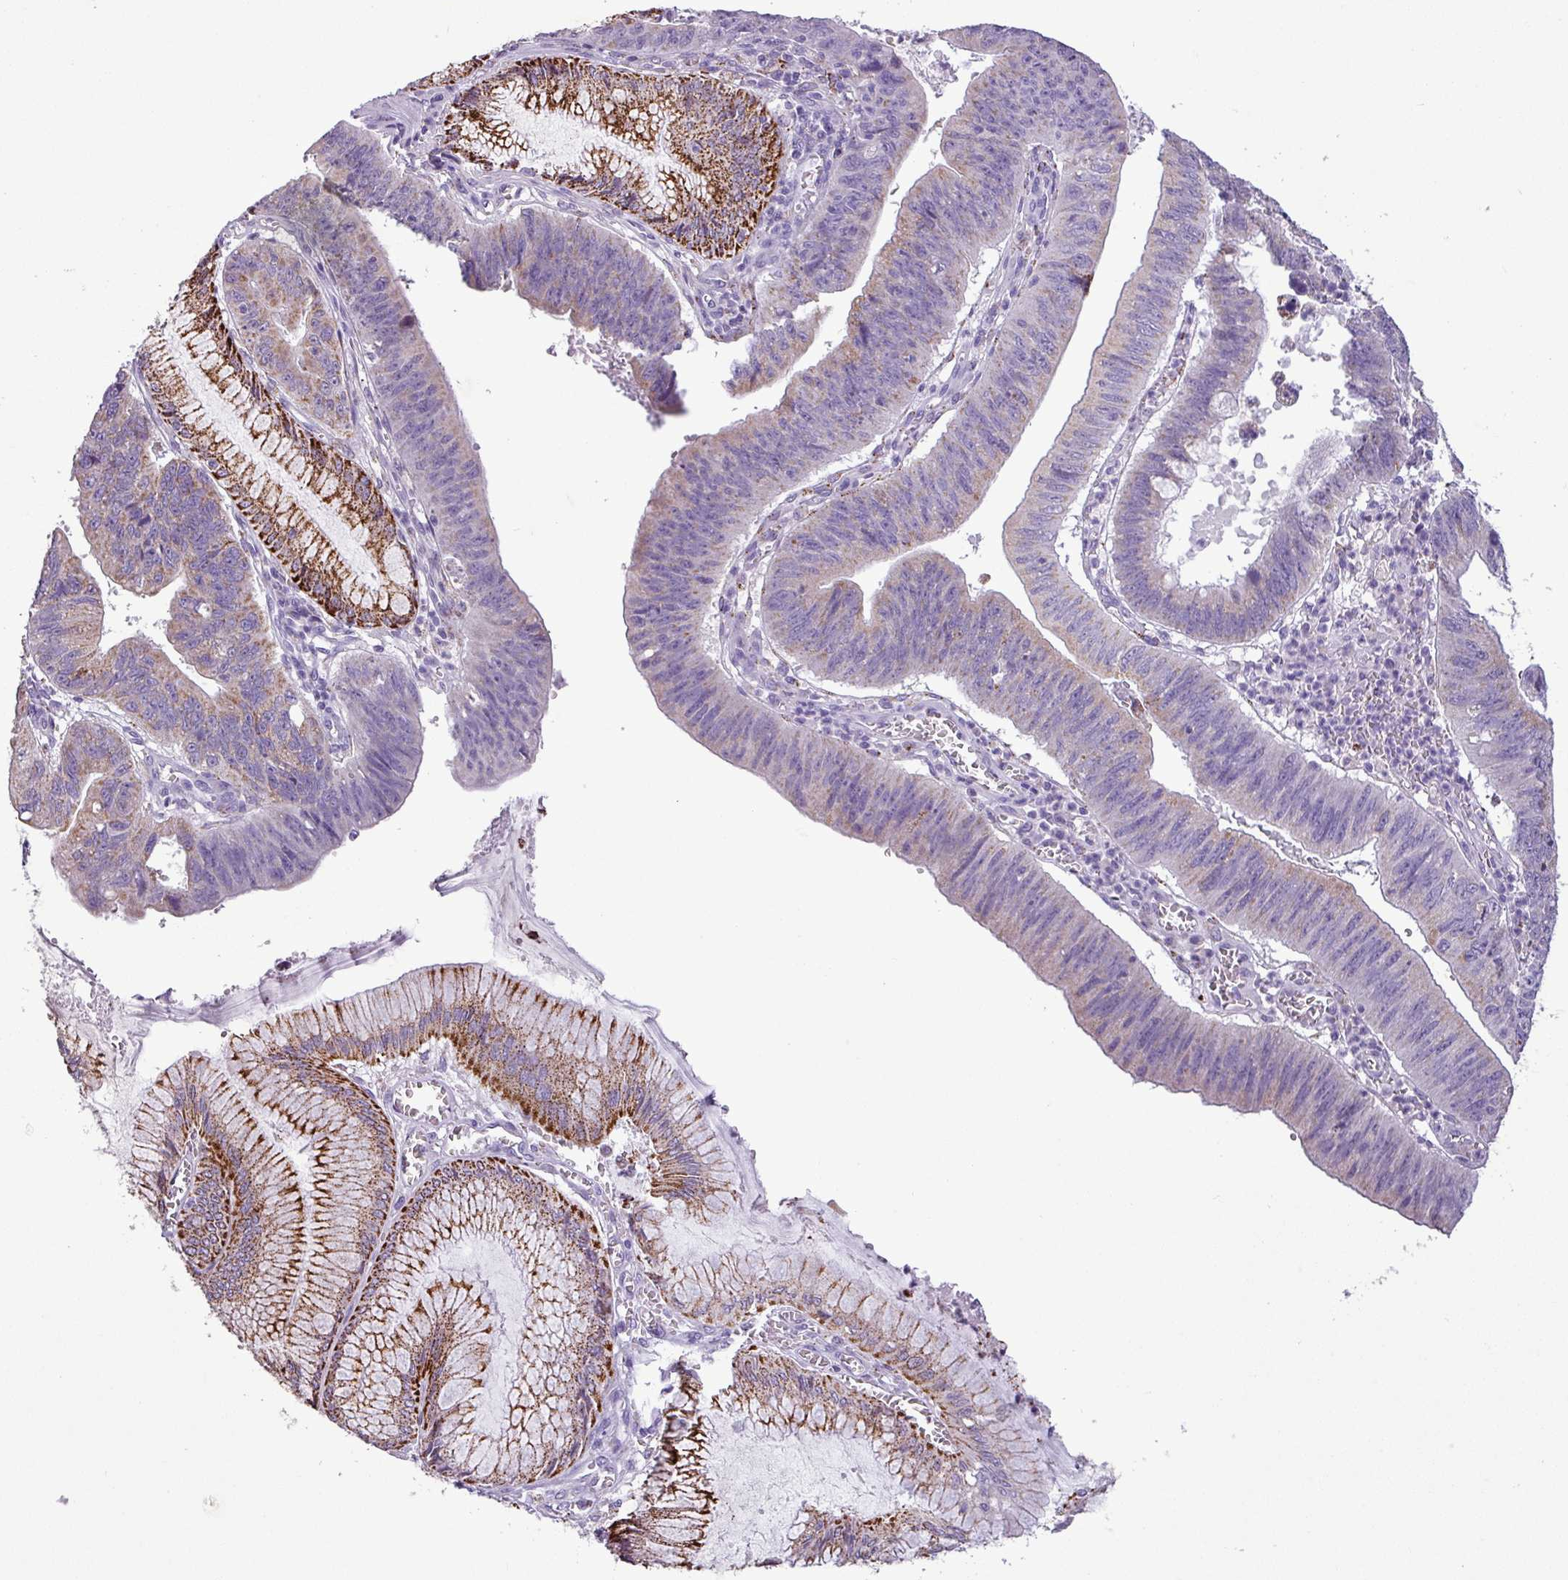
{"staining": {"intensity": "weak", "quantity": "25%-75%", "location": "cytoplasmic/membranous"}, "tissue": "stomach cancer", "cell_type": "Tumor cells", "image_type": "cancer", "snomed": [{"axis": "morphology", "description": "Adenocarcinoma, NOS"}, {"axis": "topography", "description": "Stomach"}], "caption": "Adenocarcinoma (stomach) tissue shows weak cytoplasmic/membranous positivity in approximately 25%-75% of tumor cells", "gene": "ZNF667", "patient": {"sex": "male", "age": 59}}